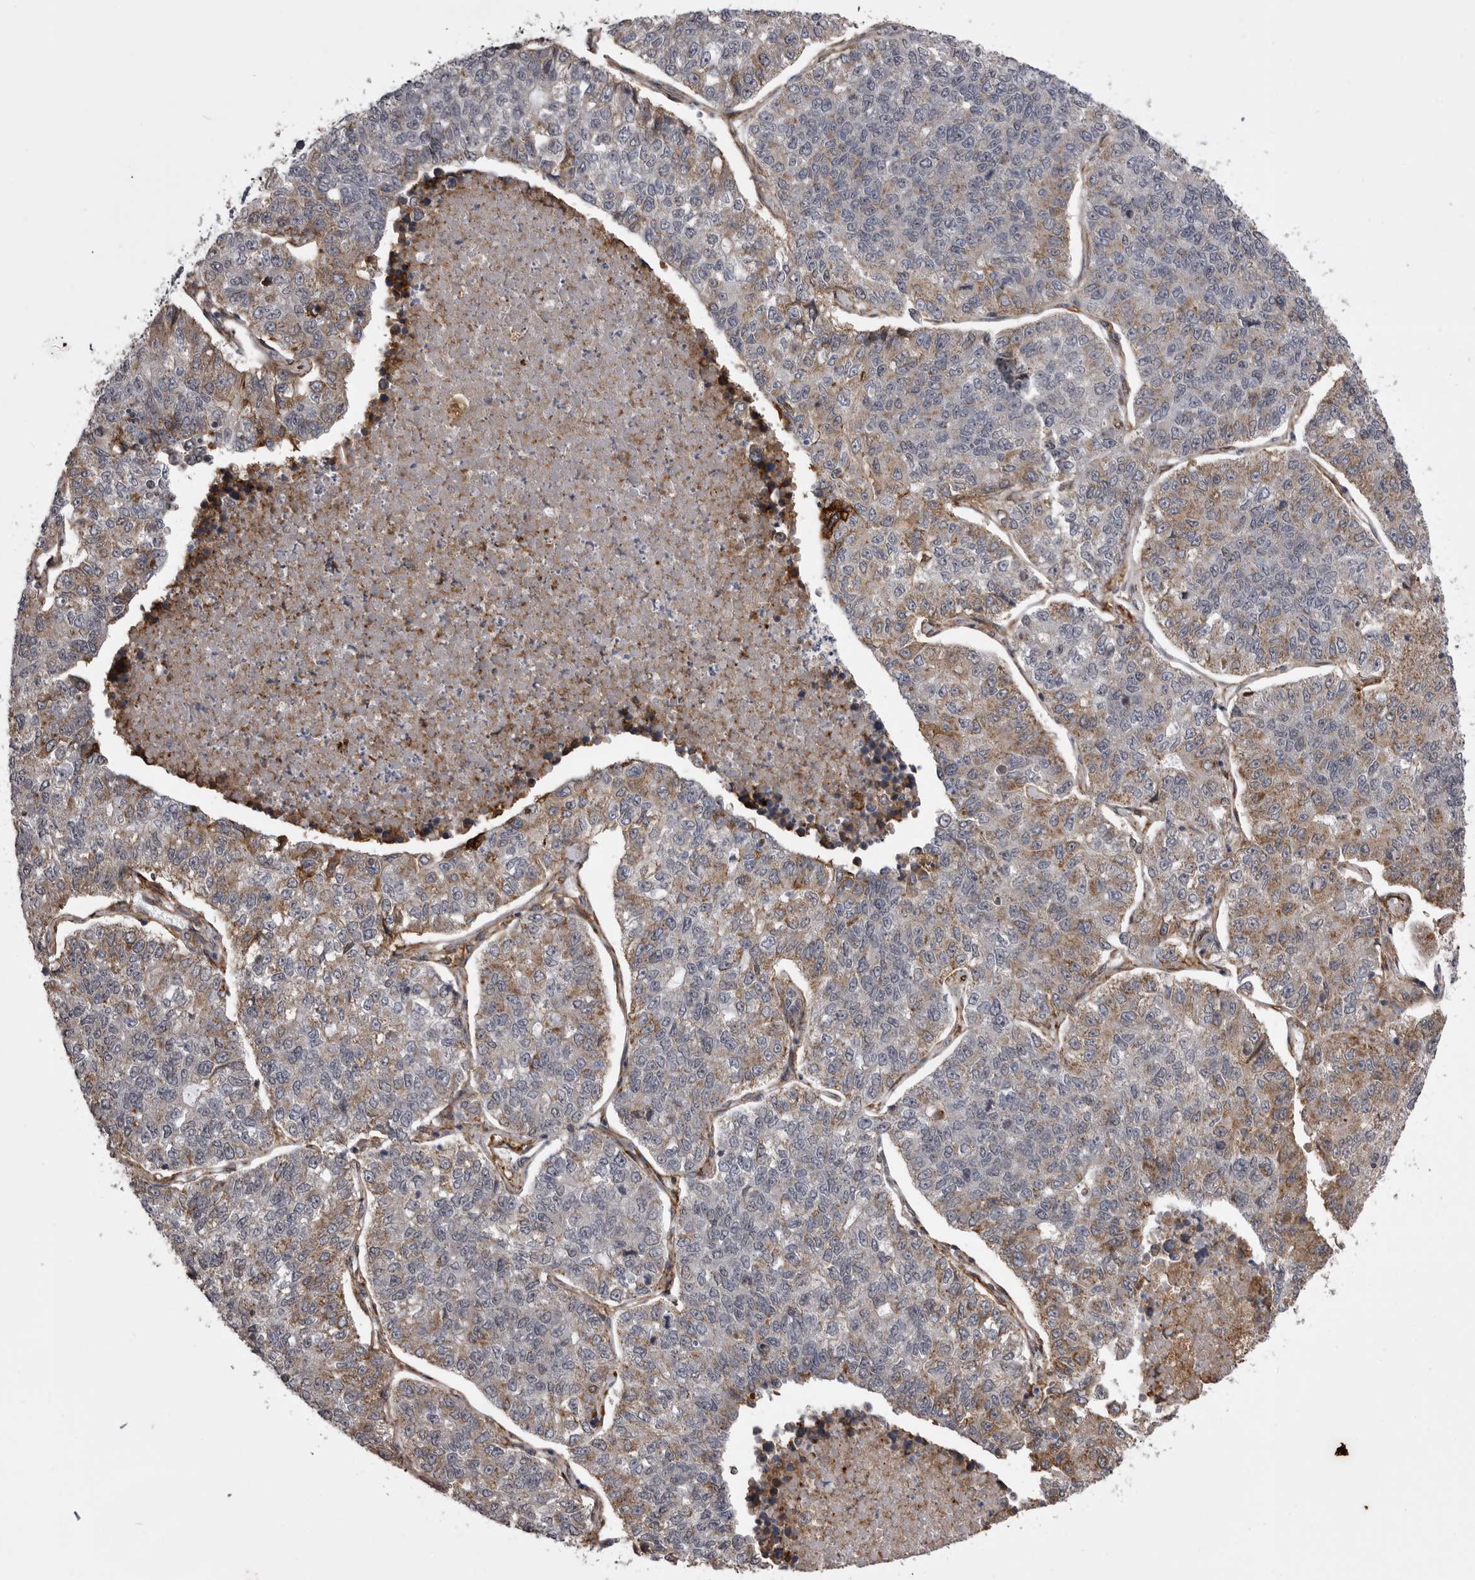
{"staining": {"intensity": "moderate", "quantity": "<25%", "location": "cytoplasmic/membranous"}, "tissue": "lung cancer", "cell_type": "Tumor cells", "image_type": "cancer", "snomed": [{"axis": "morphology", "description": "Adenocarcinoma, NOS"}, {"axis": "topography", "description": "Lung"}], "caption": "High-power microscopy captured an immunohistochemistry (IHC) image of adenocarcinoma (lung), revealing moderate cytoplasmic/membranous positivity in approximately <25% of tumor cells.", "gene": "ABL1", "patient": {"sex": "male", "age": 49}}